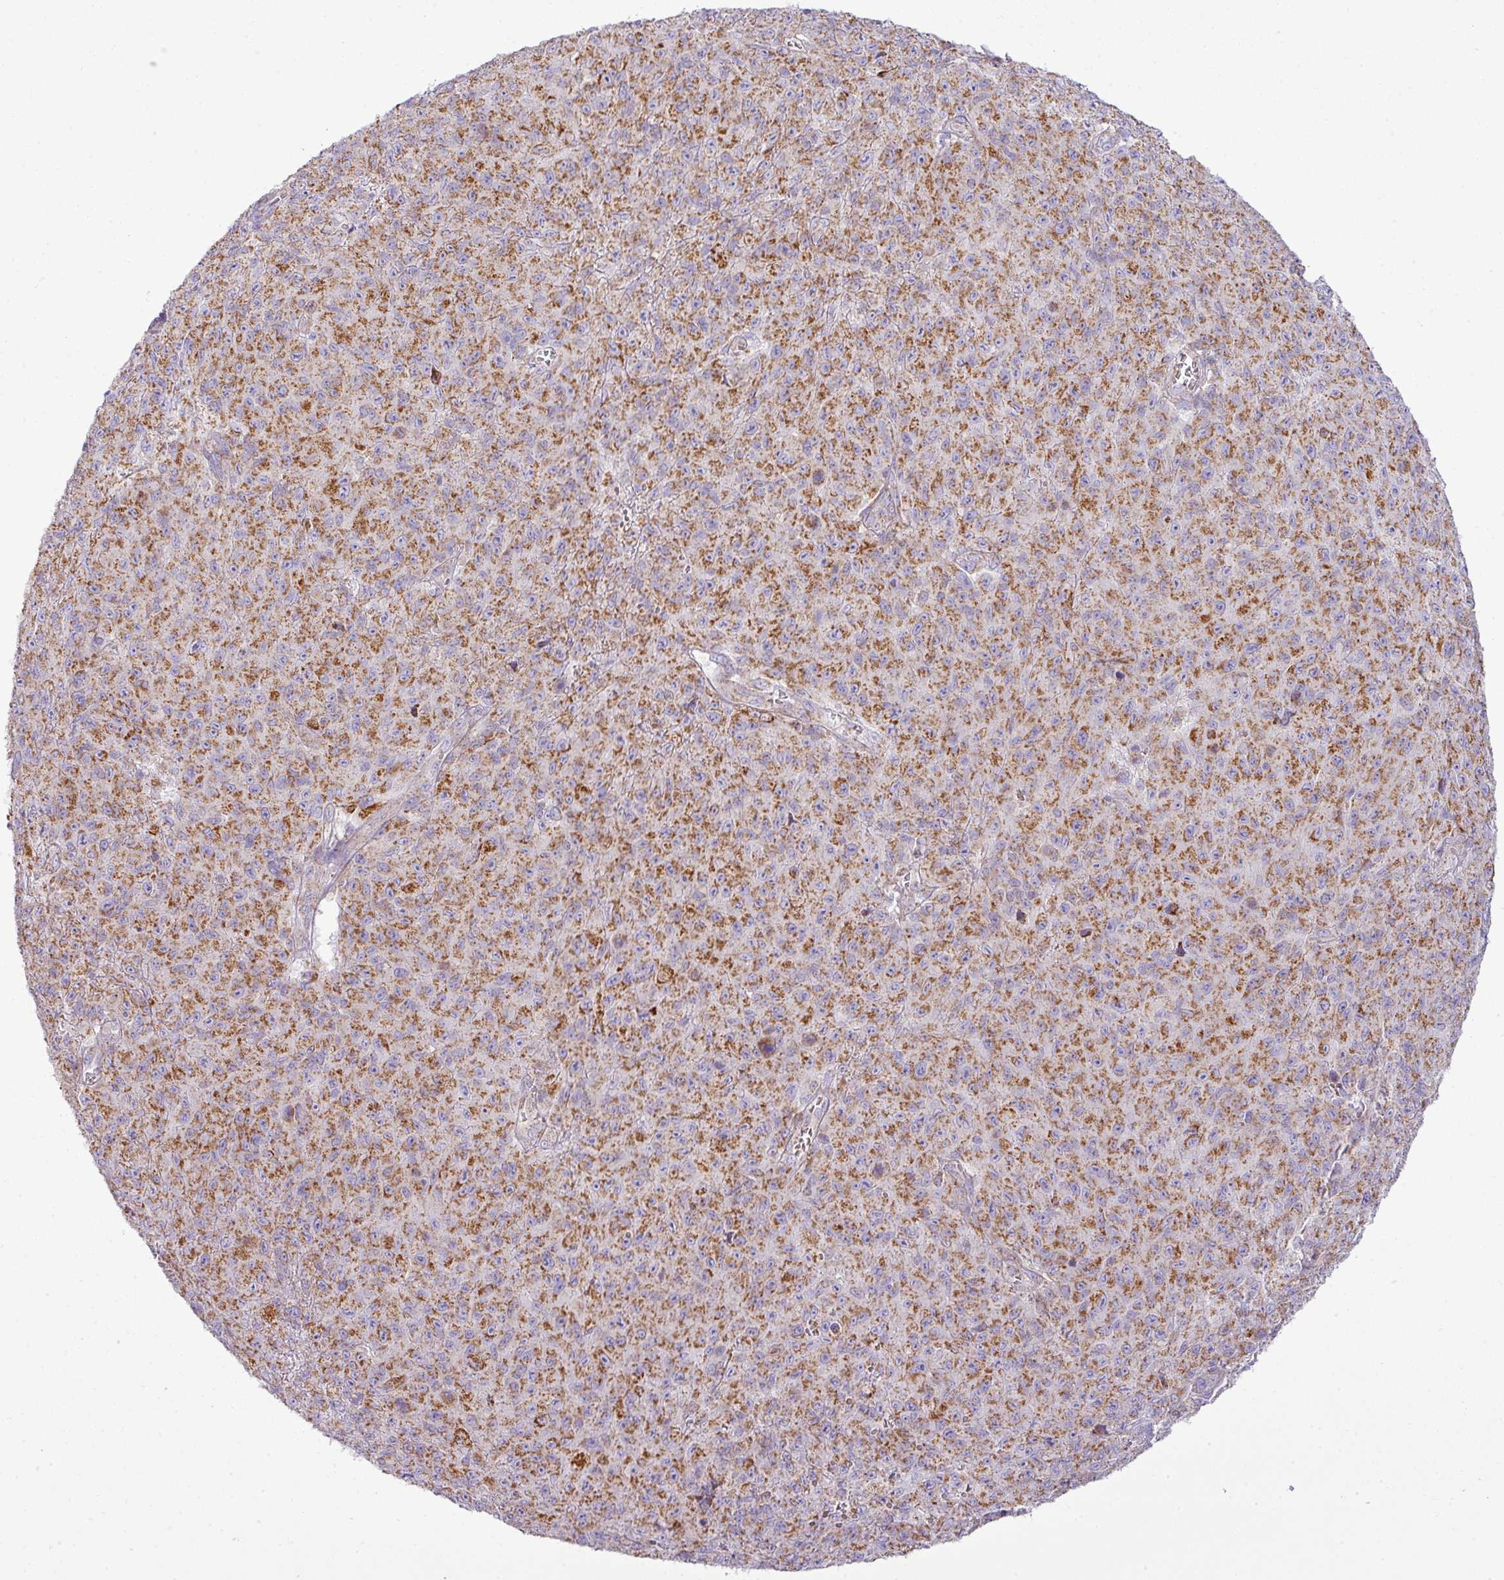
{"staining": {"intensity": "strong", "quantity": ">75%", "location": "cytoplasmic/membranous"}, "tissue": "melanoma", "cell_type": "Tumor cells", "image_type": "cancer", "snomed": [{"axis": "morphology", "description": "Malignant melanoma, NOS"}, {"axis": "topography", "description": "Skin"}], "caption": "A photomicrograph showing strong cytoplasmic/membranous staining in about >75% of tumor cells in malignant melanoma, as visualized by brown immunohistochemical staining.", "gene": "ZNF81", "patient": {"sex": "male", "age": 46}}